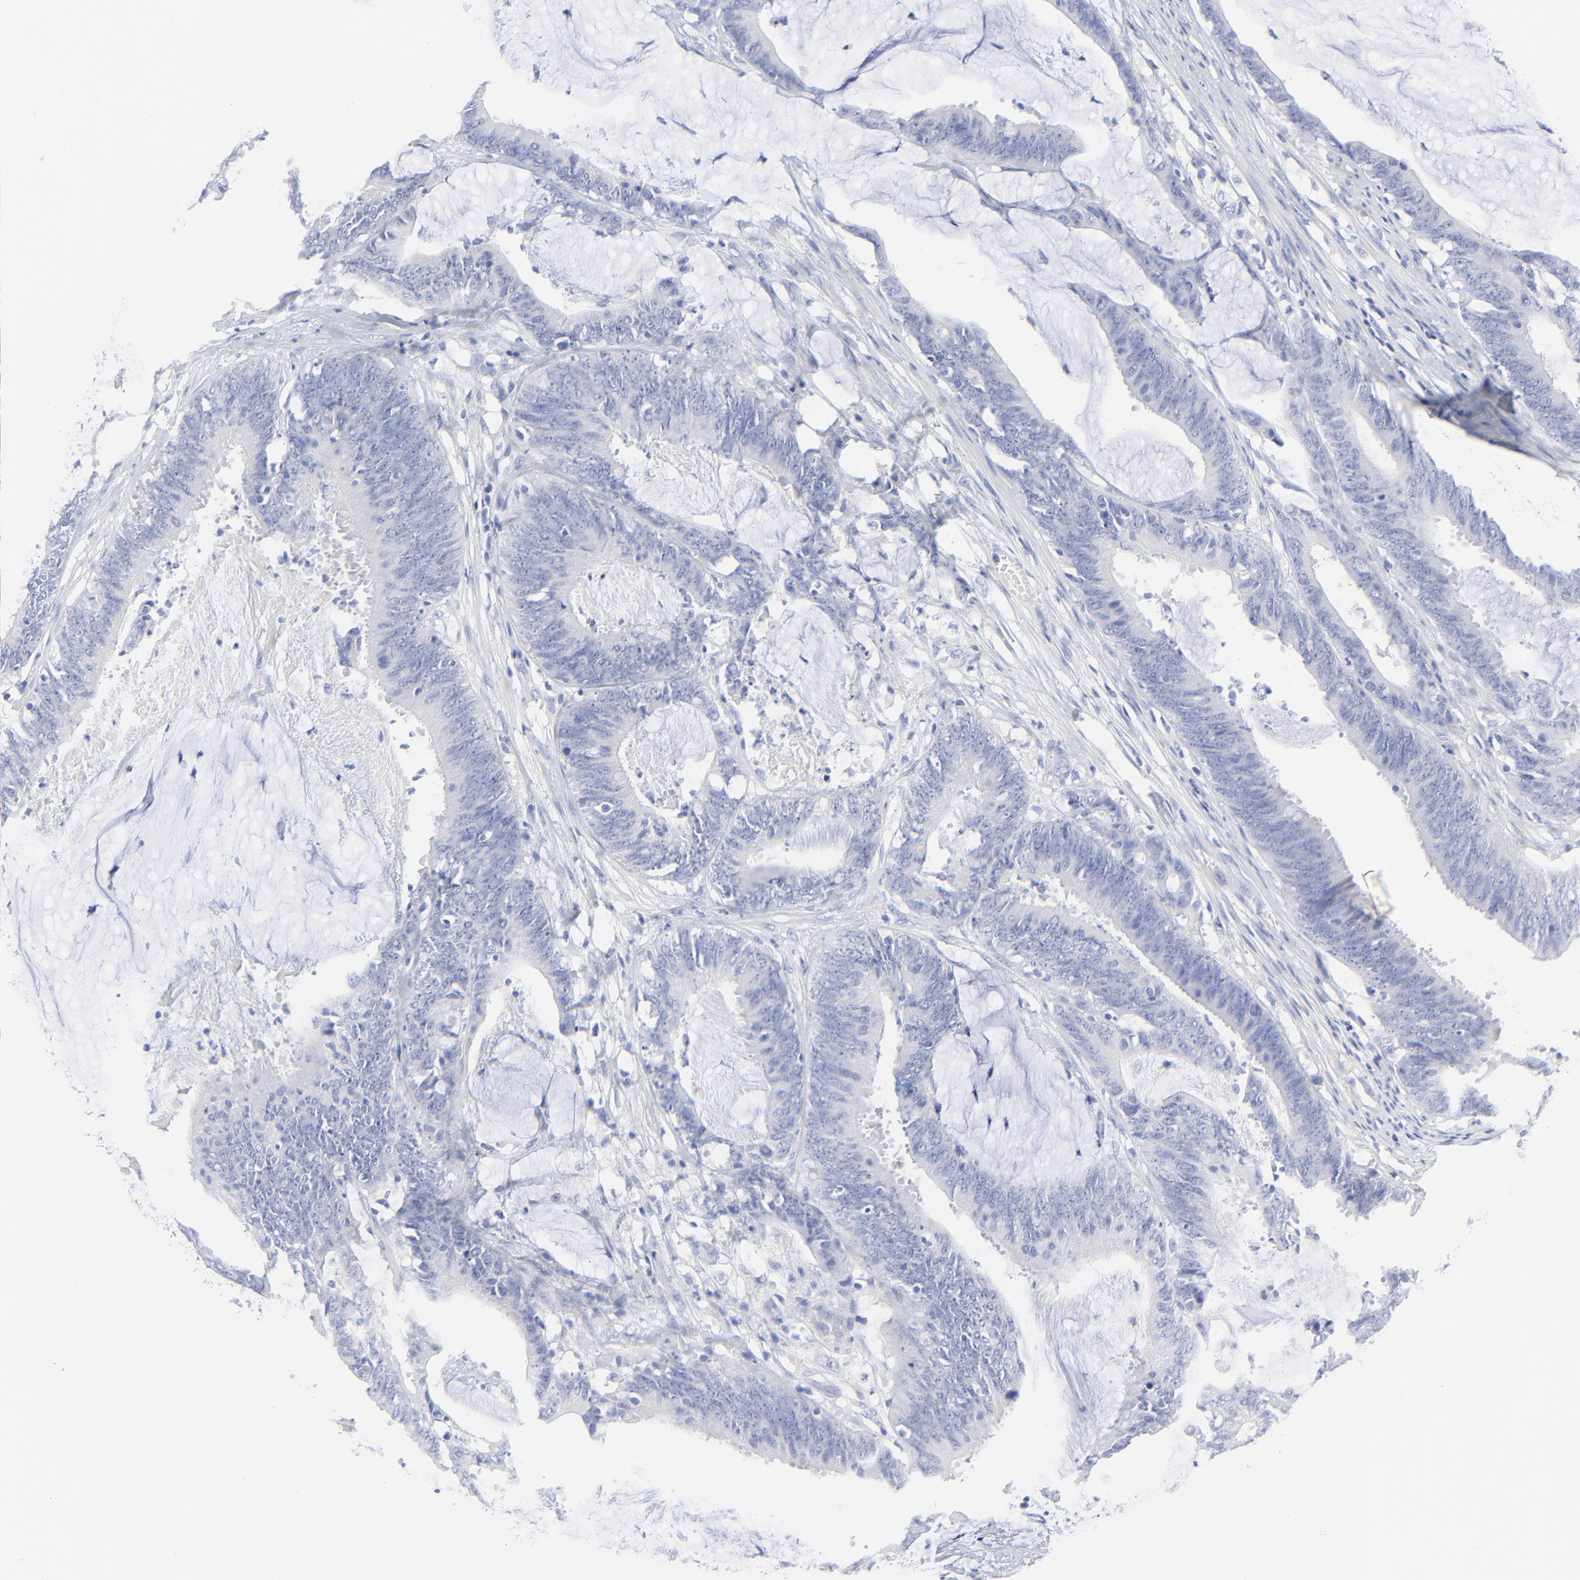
{"staining": {"intensity": "negative", "quantity": "none", "location": "none"}, "tissue": "colorectal cancer", "cell_type": "Tumor cells", "image_type": "cancer", "snomed": [{"axis": "morphology", "description": "Adenocarcinoma, NOS"}, {"axis": "topography", "description": "Rectum"}], "caption": "A histopathology image of human colorectal adenocarcinoma is negative for staining in tumor cells. (DAB immunohistochemistry (IHC) visualized using brightfield microscopy, high magnification).", "gene": "PSD3", "patient": {"sex": "female", "age": 66}}